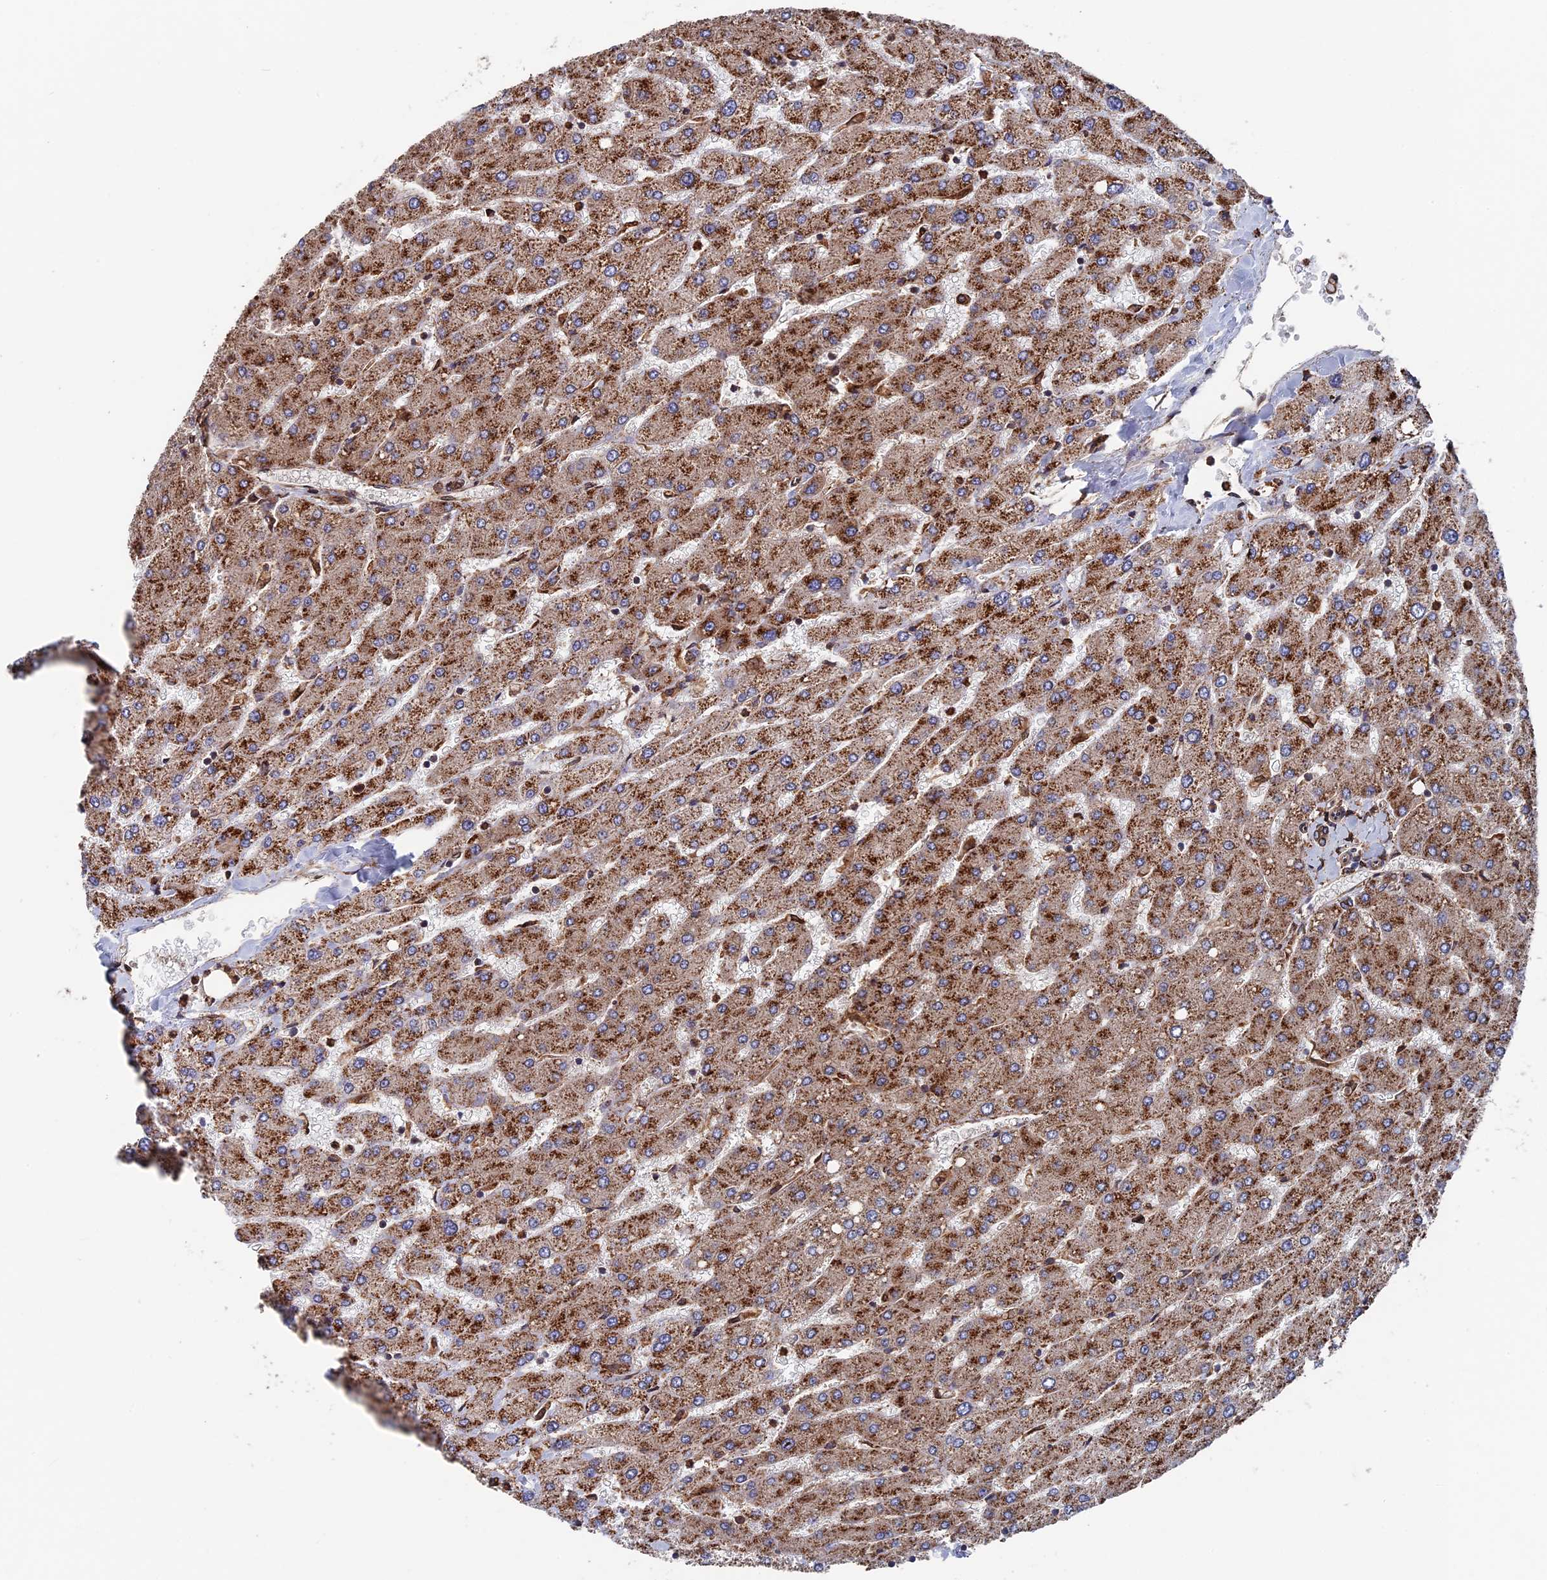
{"staining": {"intensity": "moderate", "quantity": ">75%", "location": "cytoplasmic/membranous"}, "tissue": "liver", "cell_type": "Cholangiocytes", "image_type": "normal", "snomed": [{"axis": "morphology", "description": "Normal tissue, NOS"}, {"axis": "topography", "description": "Liver"}], "caption": "Immunohistochemistry (DAB (3,3'-diaminobenzidine)) staining of normal human liver reveals moderate cytoplasmic/membranous protein staining in approximately >75% of cholangiocytes.", "gene": "RPUSD1", "patient": {"sex": "male", "age": 55}}